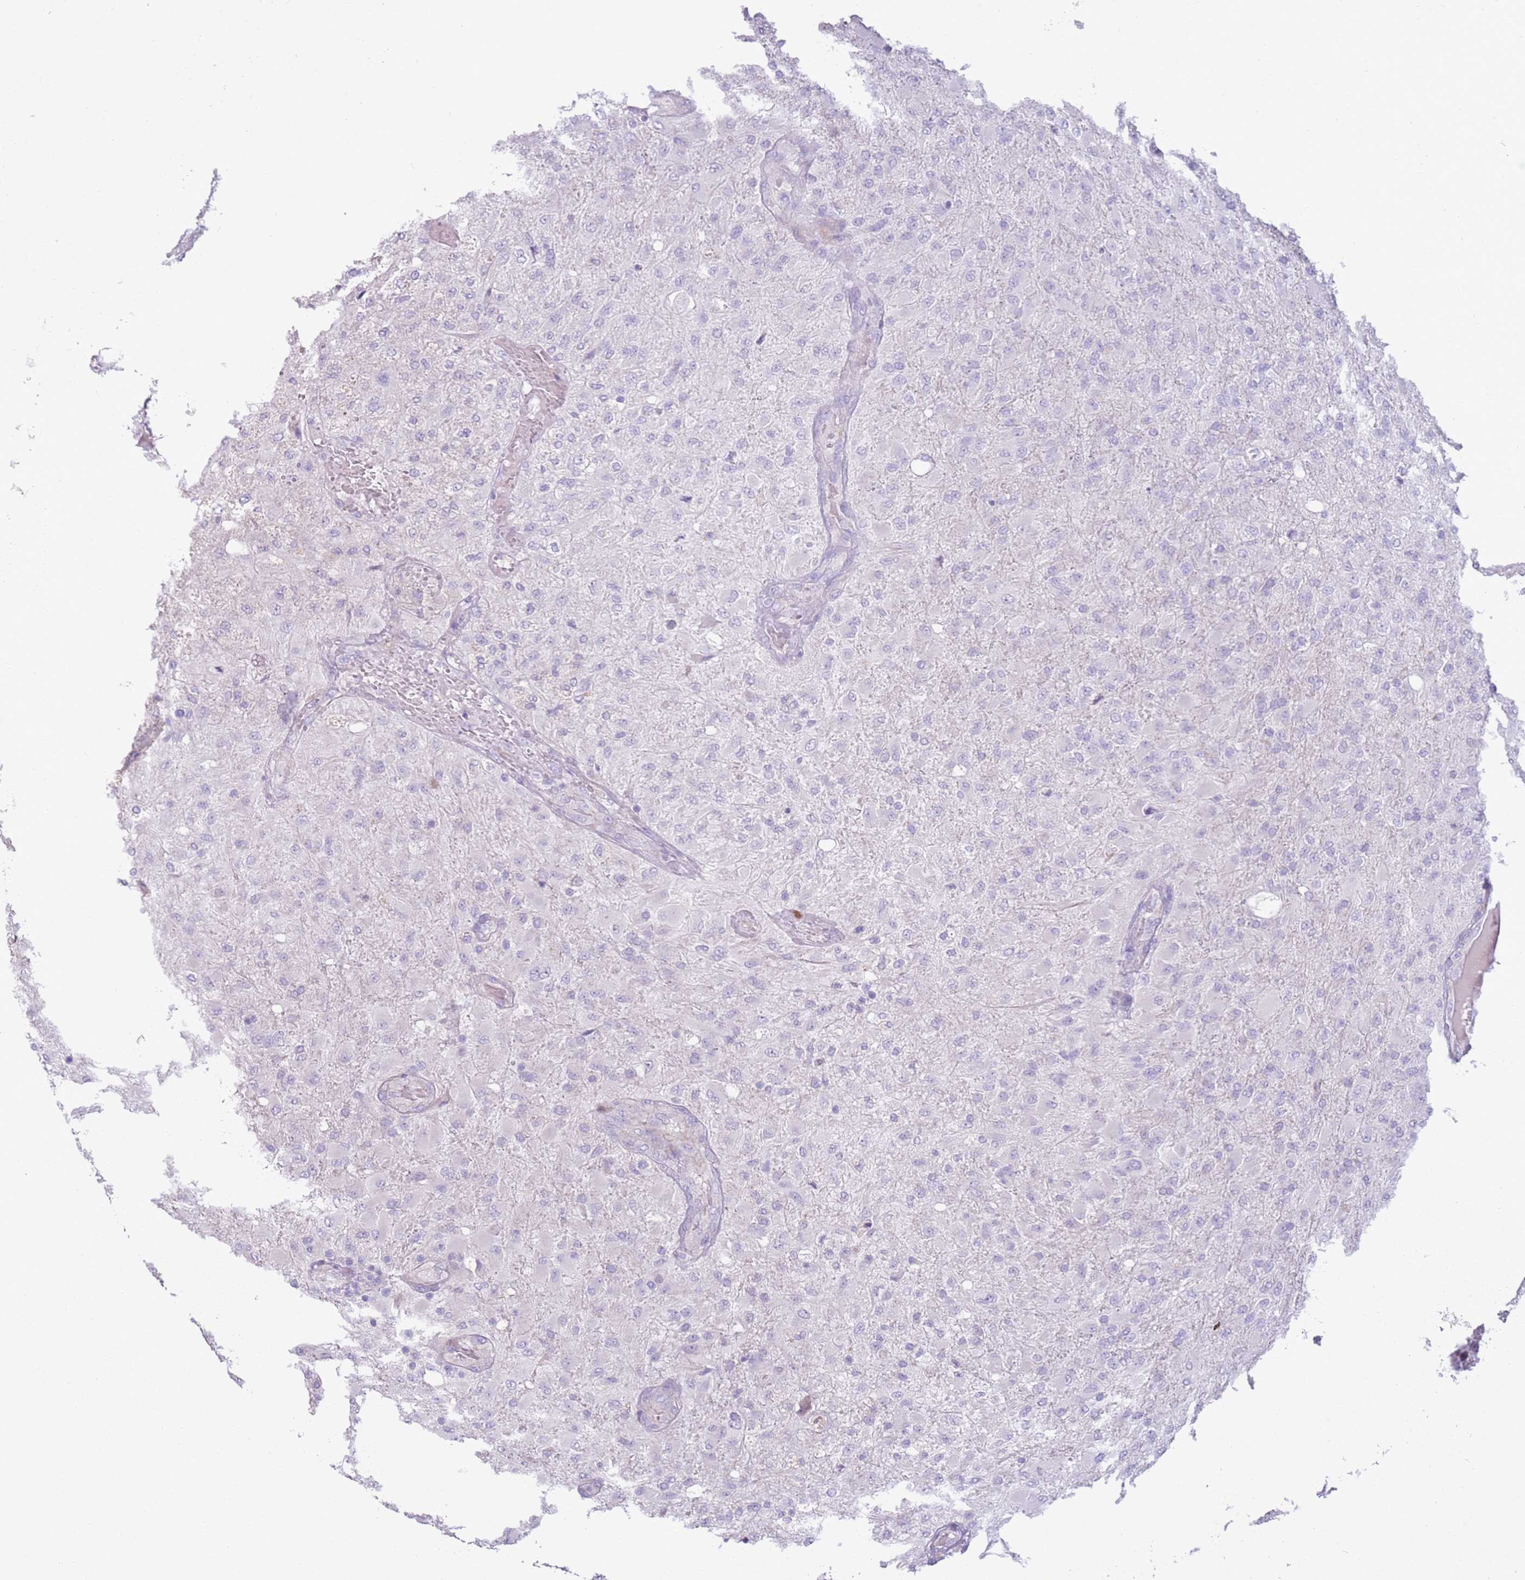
{"staining": {"intensity": "negative", "quantity": "none", "location": "none"}, "tissue": "glioma", "cell_type": "Tumor cells", "image_type": "cancer", "snomed": [{"axis": "morphology", "description": "Glioma, malignant, Low grade"}, {"axis": "topography", "description": "Brain"}], "caption": "The micrograph demonstrates no staining of tumor cells in malignant low-grade glioma. The staining is performed using DAB (3,3'-diaminobenzidine) brown chromogen with nuclei counter-stained in using hematoxylin.", "gene": "ZNF239", "patient": {"sex": "male", "age": 65}}